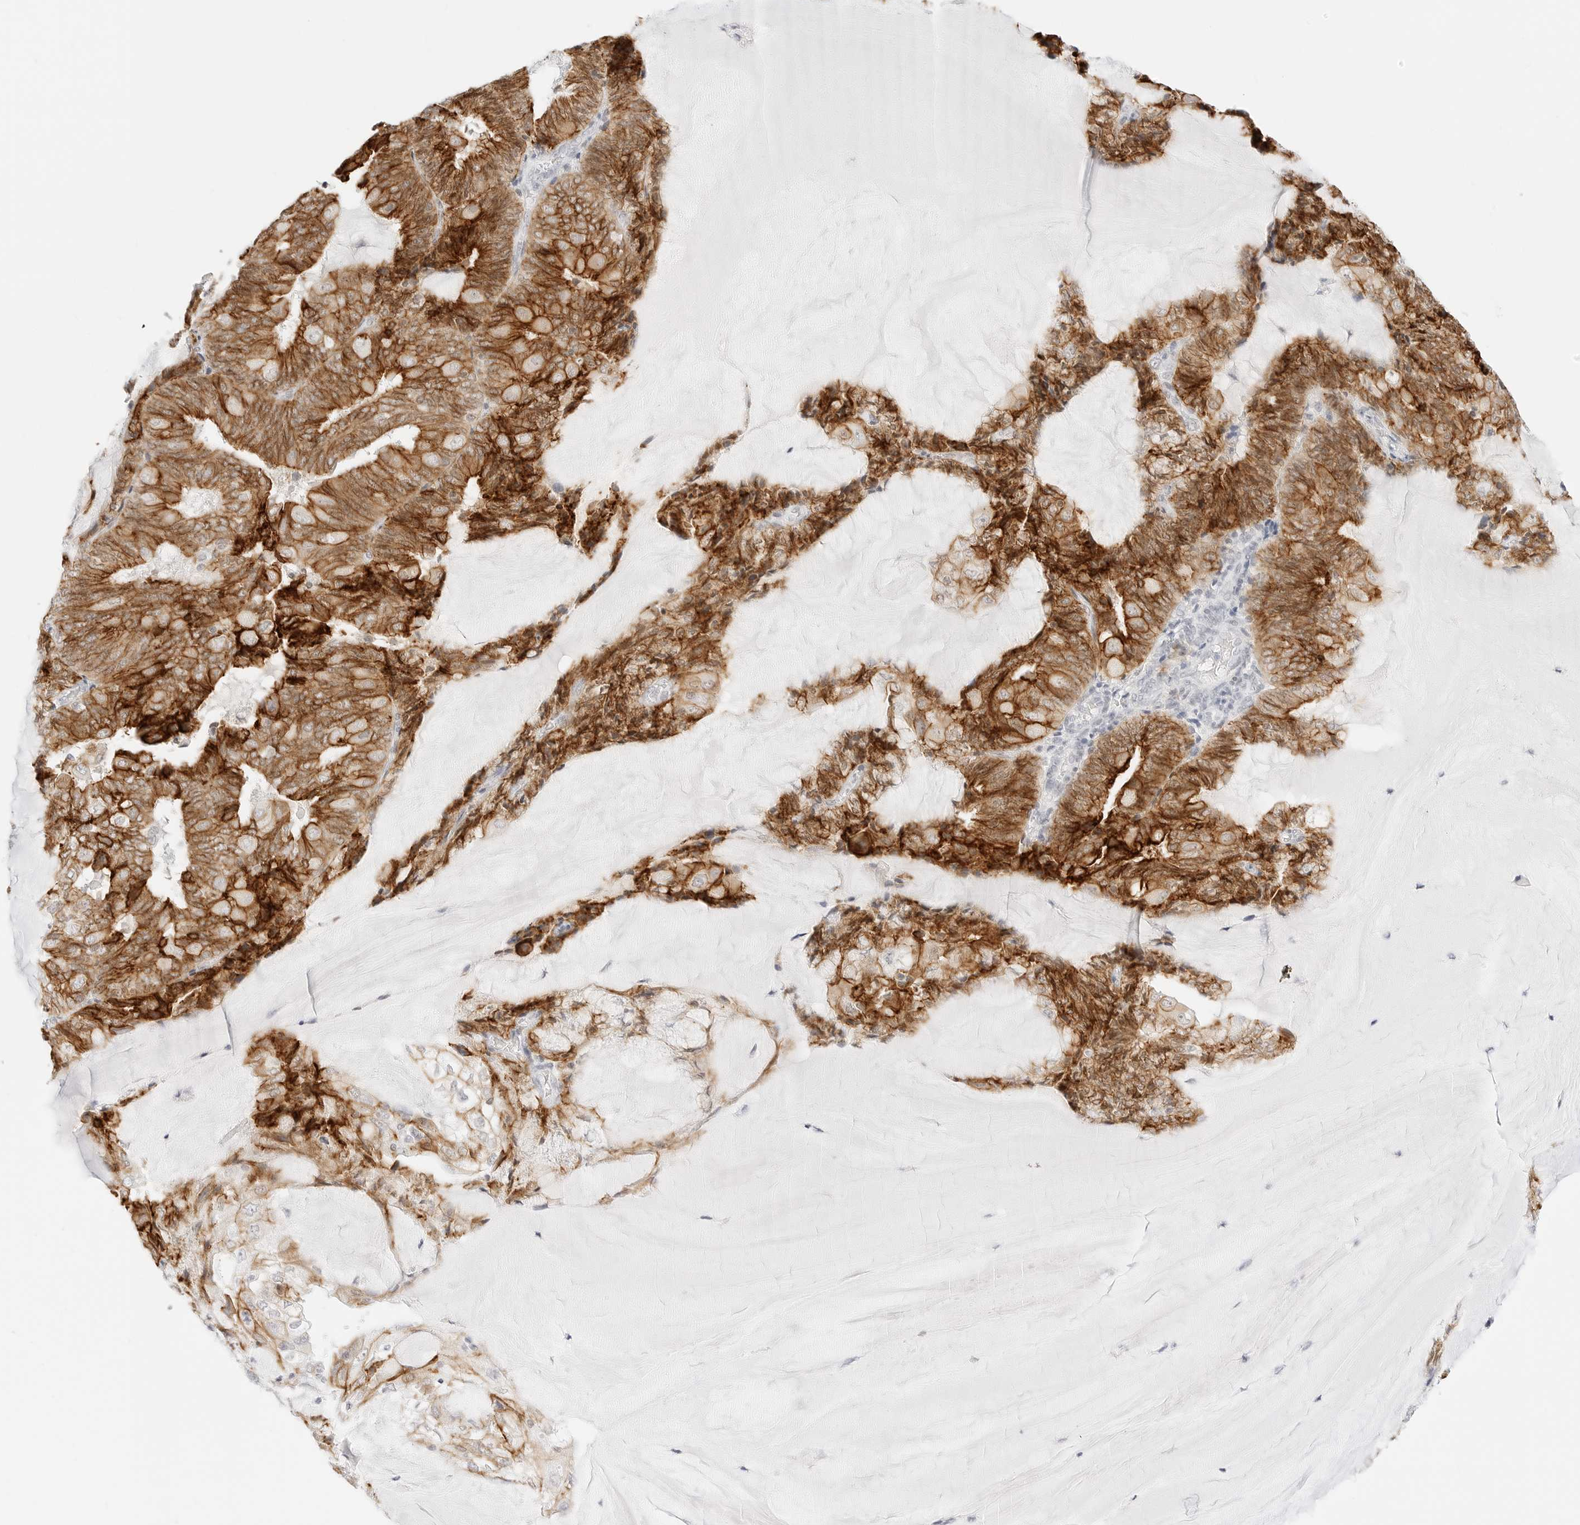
{"staining": {"intensity": "strong", "quantity": ">75%", "location": "cytoplasmic/membranous"}, "tissue": "endometrial cancer", "cell_type": "Tumor cells", "image_type": "cancer", "snomed": [{"axis": "morphology", "description": "Adenocarcinoma, NOS"}, {"axis": "topography", "description": "Endometrium"}], "caption": "High-power microscopy captured an IHC histopathology image of adenocarcinoma (endometrial), revealing strong cytoplasmic/membranous expression in about >75% of tumor cells.", "gene": "CDH1", "patient": {"sex": "female", "age": 81}}